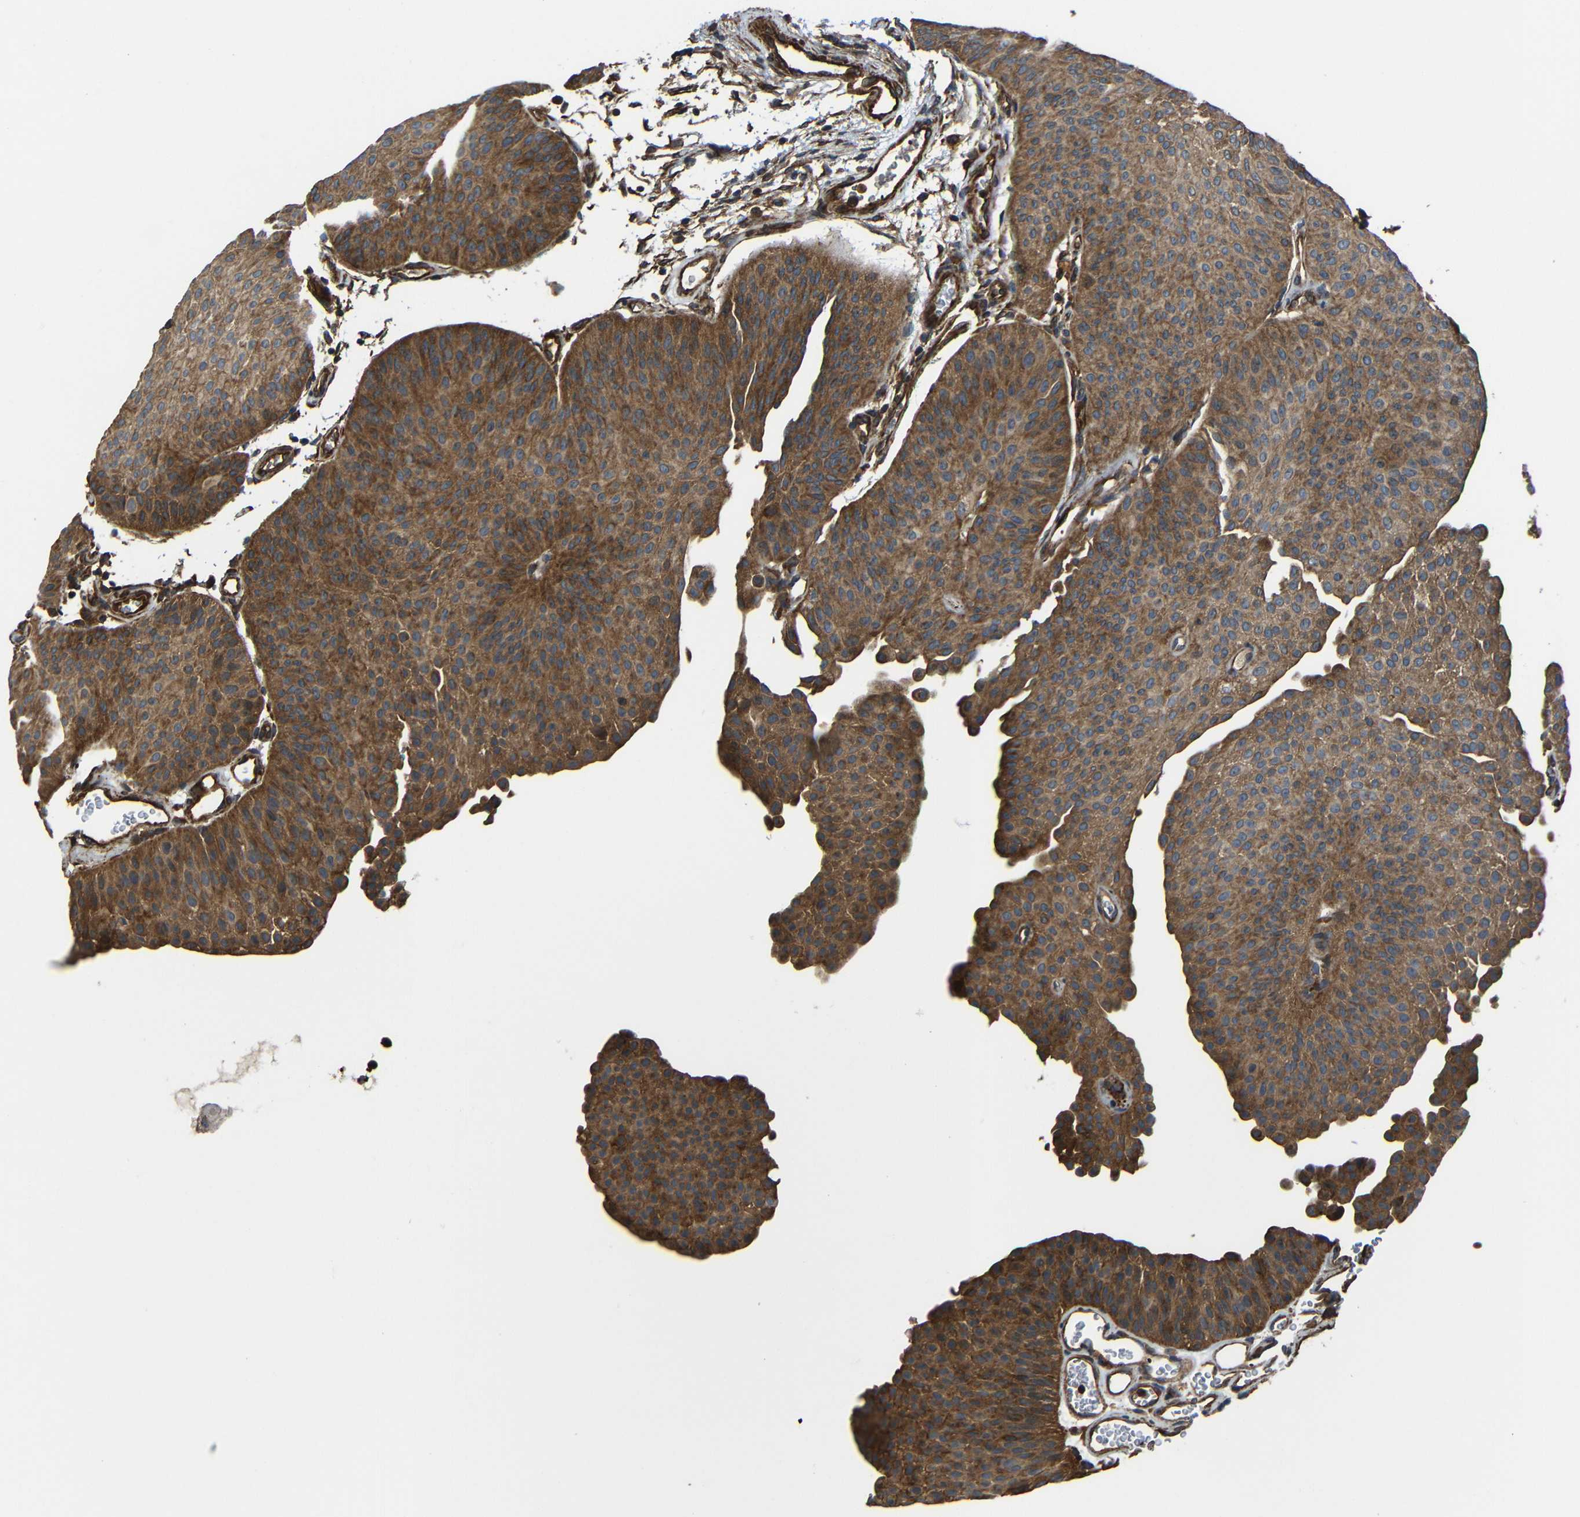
{"staining": {"intensity": "strong", "quantity": ">75%", "location": "cytoplasmic/membranous"}, "tissue": "urothelial cancer", "cell_type": "Tumor cells", "image_type": "cancer", "snomed": [{"axis": "morphology", "description": "Urothelial carcinoma, Low grade"}, {"axis": "topography", "description": "Urinary bladder"}], "caption": "Tumor cells display high levels of strong cytoplasmic/membranous staining in approximately >75% of cells in human urothelial cancer. (DAB IHC with brightfield microscopy, high magnification).", "gene": "PTCH1", "patient": {"sex": "female", "age": 60}}